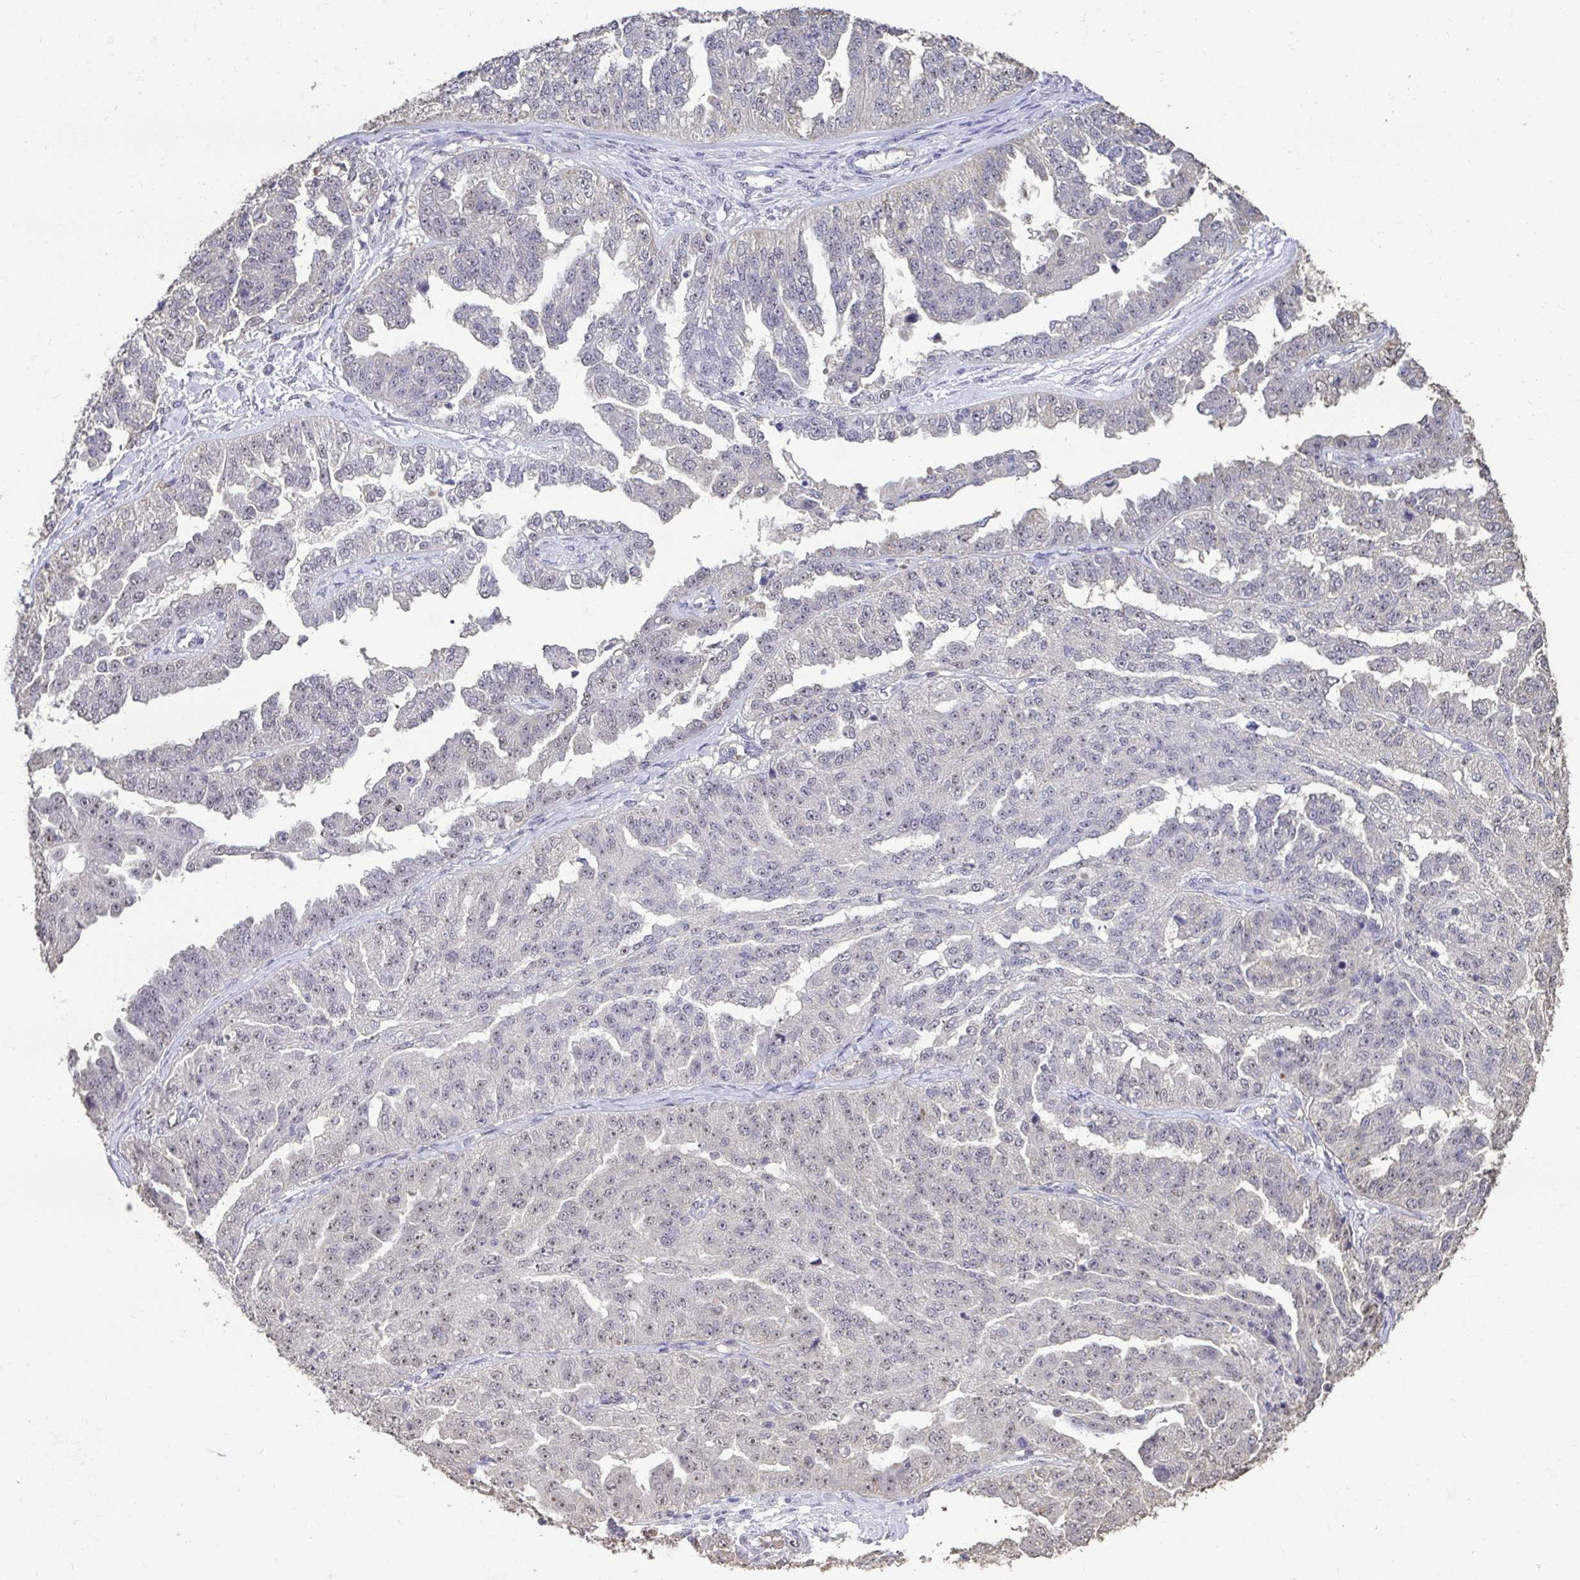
{"staining": {"intensity": "weak", "quantity": "<25%", "location": "nuclear"}, "tissue": "ovarian cancer", "cell_type": "Tumor cells", "image_type": "cancer", "snomed": [{"axis": "morphology", "description": "Cystadenocarcinoma, serous, NOS"}, {"axis": "topography", "description": "Ovary"}], "caption": "Tumor cells show no significant staining in serous cystadenocarcinoma (ovarian). (Brightfield microscopy of DAB (3,3'-diaminobenzidine) IHC at high magnification).", "gene": "SENP3", "patient": {"sex": "female", "age": 58}}